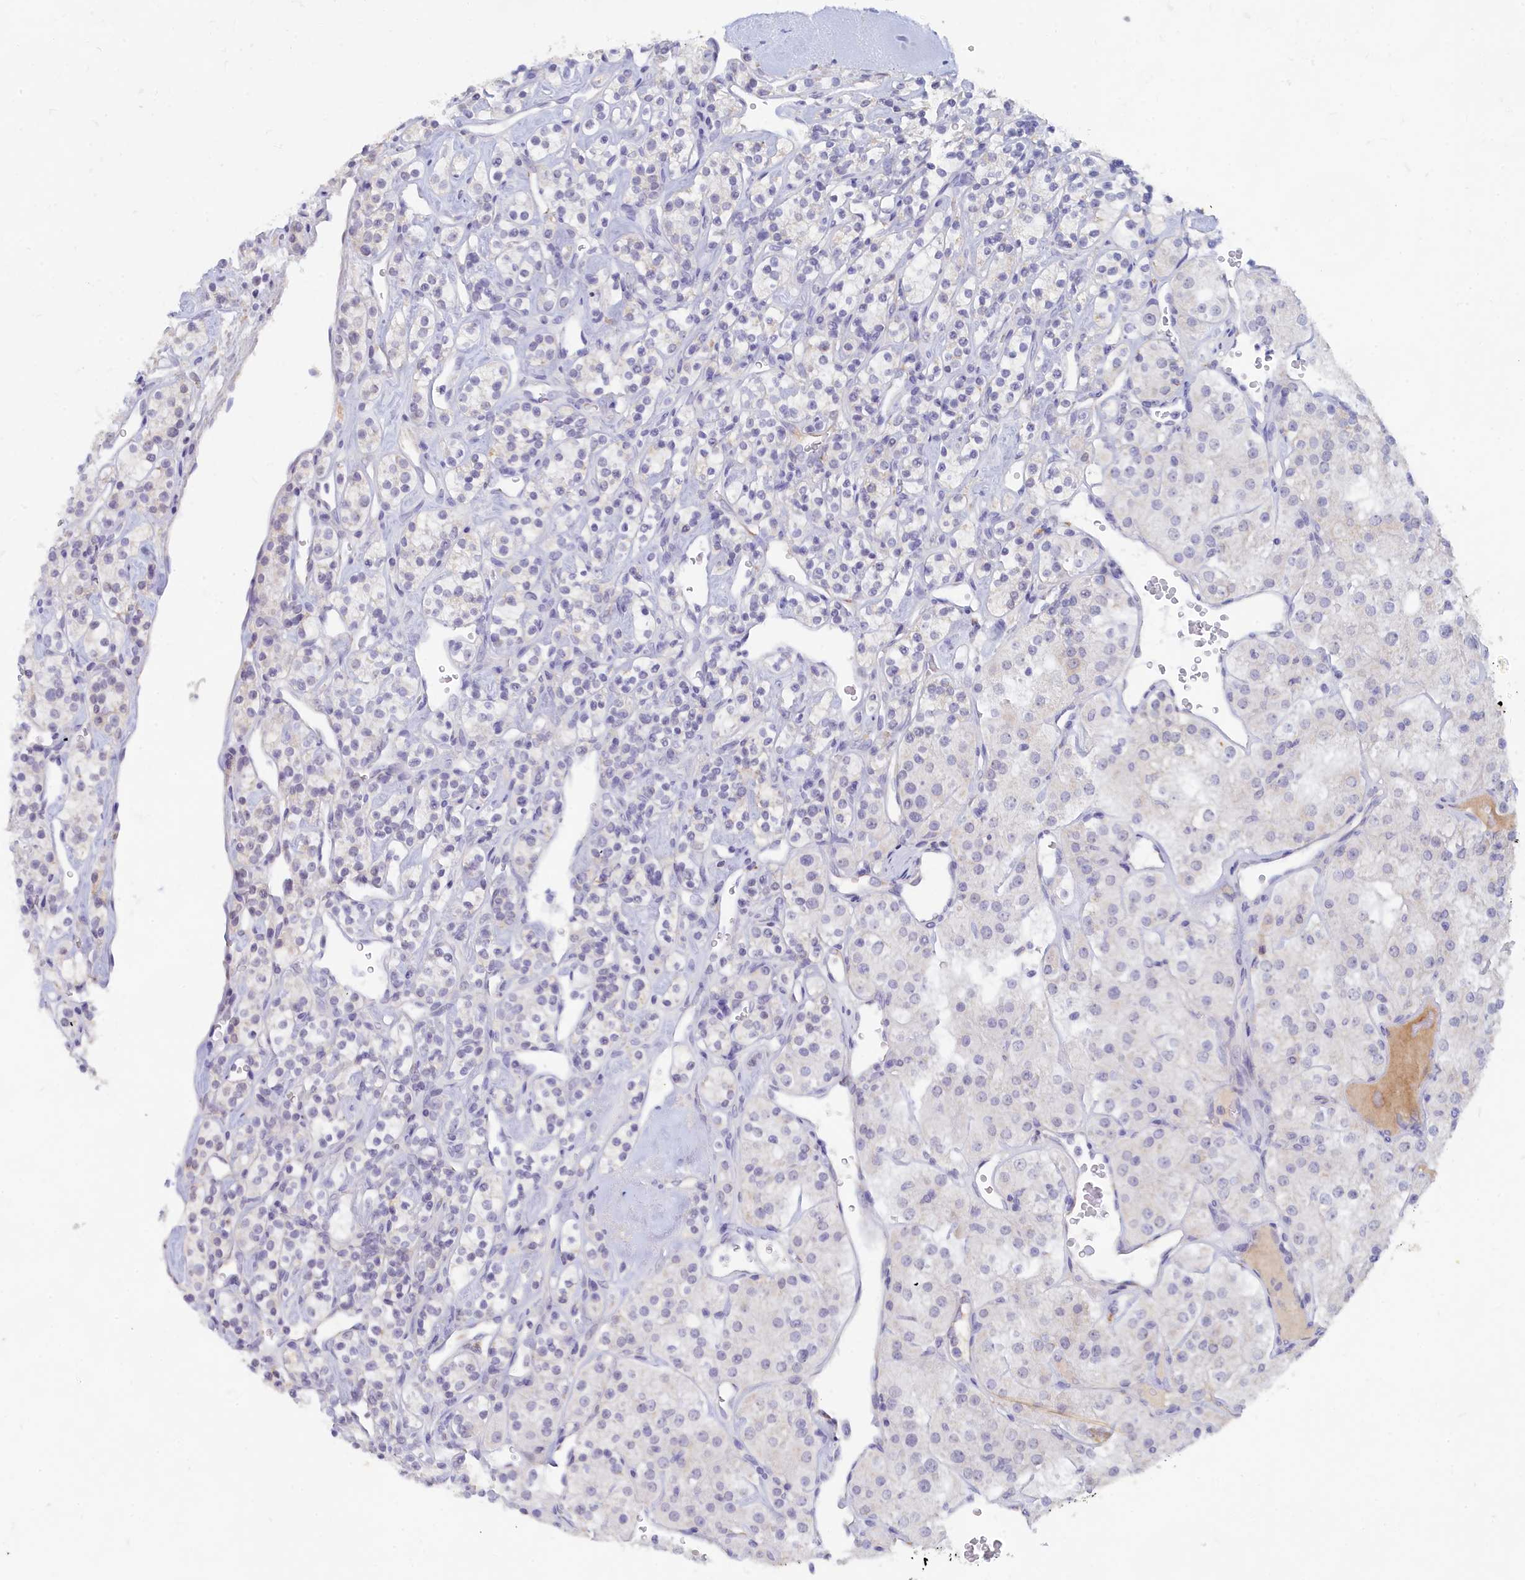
{"staining": {"intensity": "negative", "quantity": "none", "location": "none"}, "tissue": "renal cancer", "cell_type": "Tumor cells", "image_type": "cancer", "snomed": [{"axis": "morphology", "description": "Adenocarcinoma, NOS"}, {"axis": "topography", "description": "Kidney"}], "caption": "This is an immunohistochemistry (IHC) histopathology image of adenocarcinoma (renal). There is no staining in tumor cells.", "gene": "LRIF1", "patient": {"sex": "male", "age": 77}}